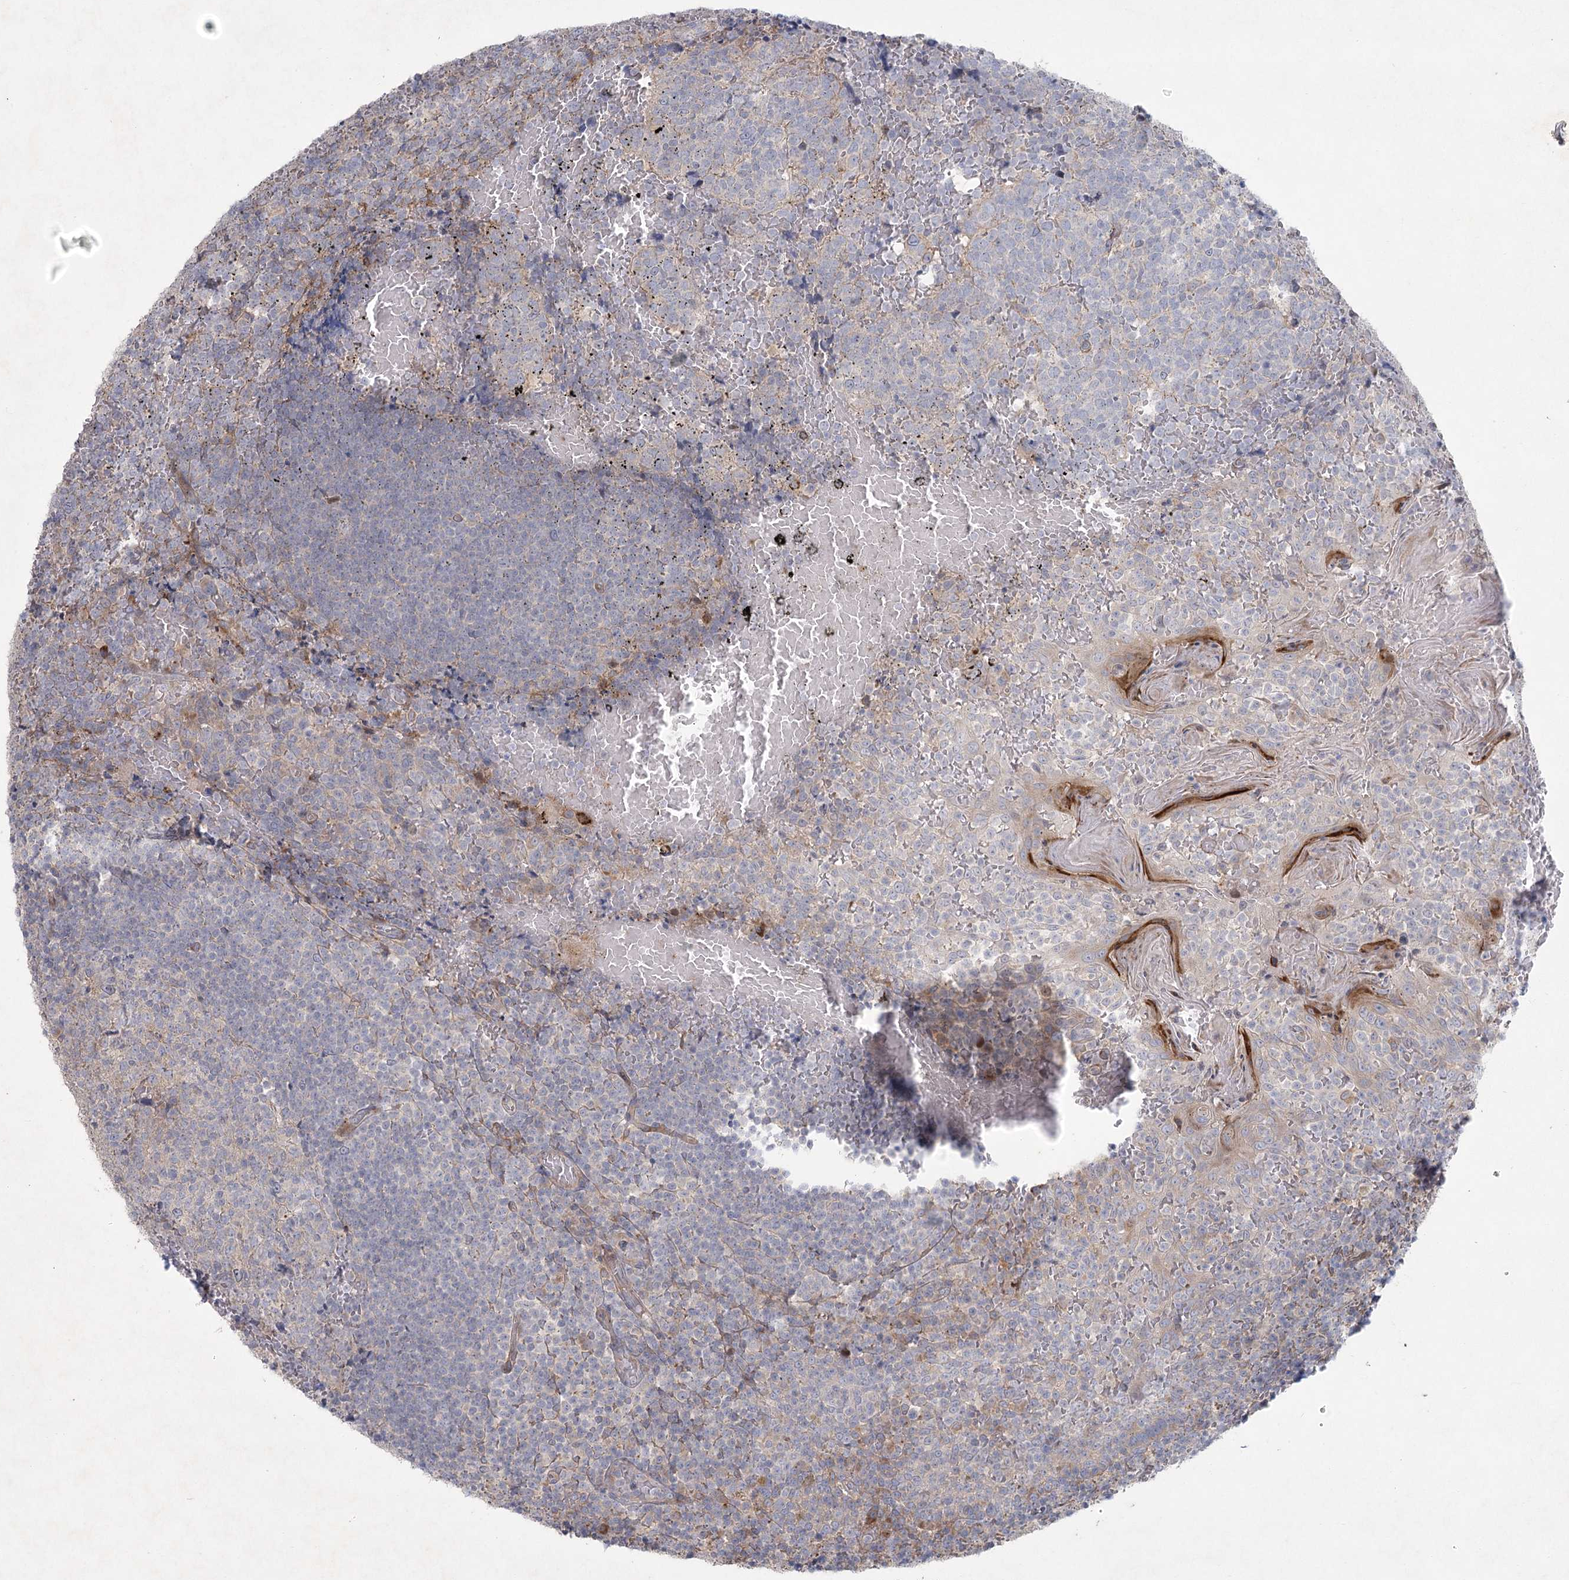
{"staining": {"intensity": "negative", "quantity": "none", "location": "none"}, "tissue": "tonsil", "cell_type": "Germinal center cells", "image_type": "normal", "snomed": [{"axis": "morphology", "description": "Normal tissue, NOS"}, {"axis": "topography", "description": "Tonsil"}], "caption": "DAB immunohistochemical staining of normal tonsil demonstrates no significant staining in germinal center cells.", "gene": "FAM110C", "patient": {"sex": "female", "age": 19}}